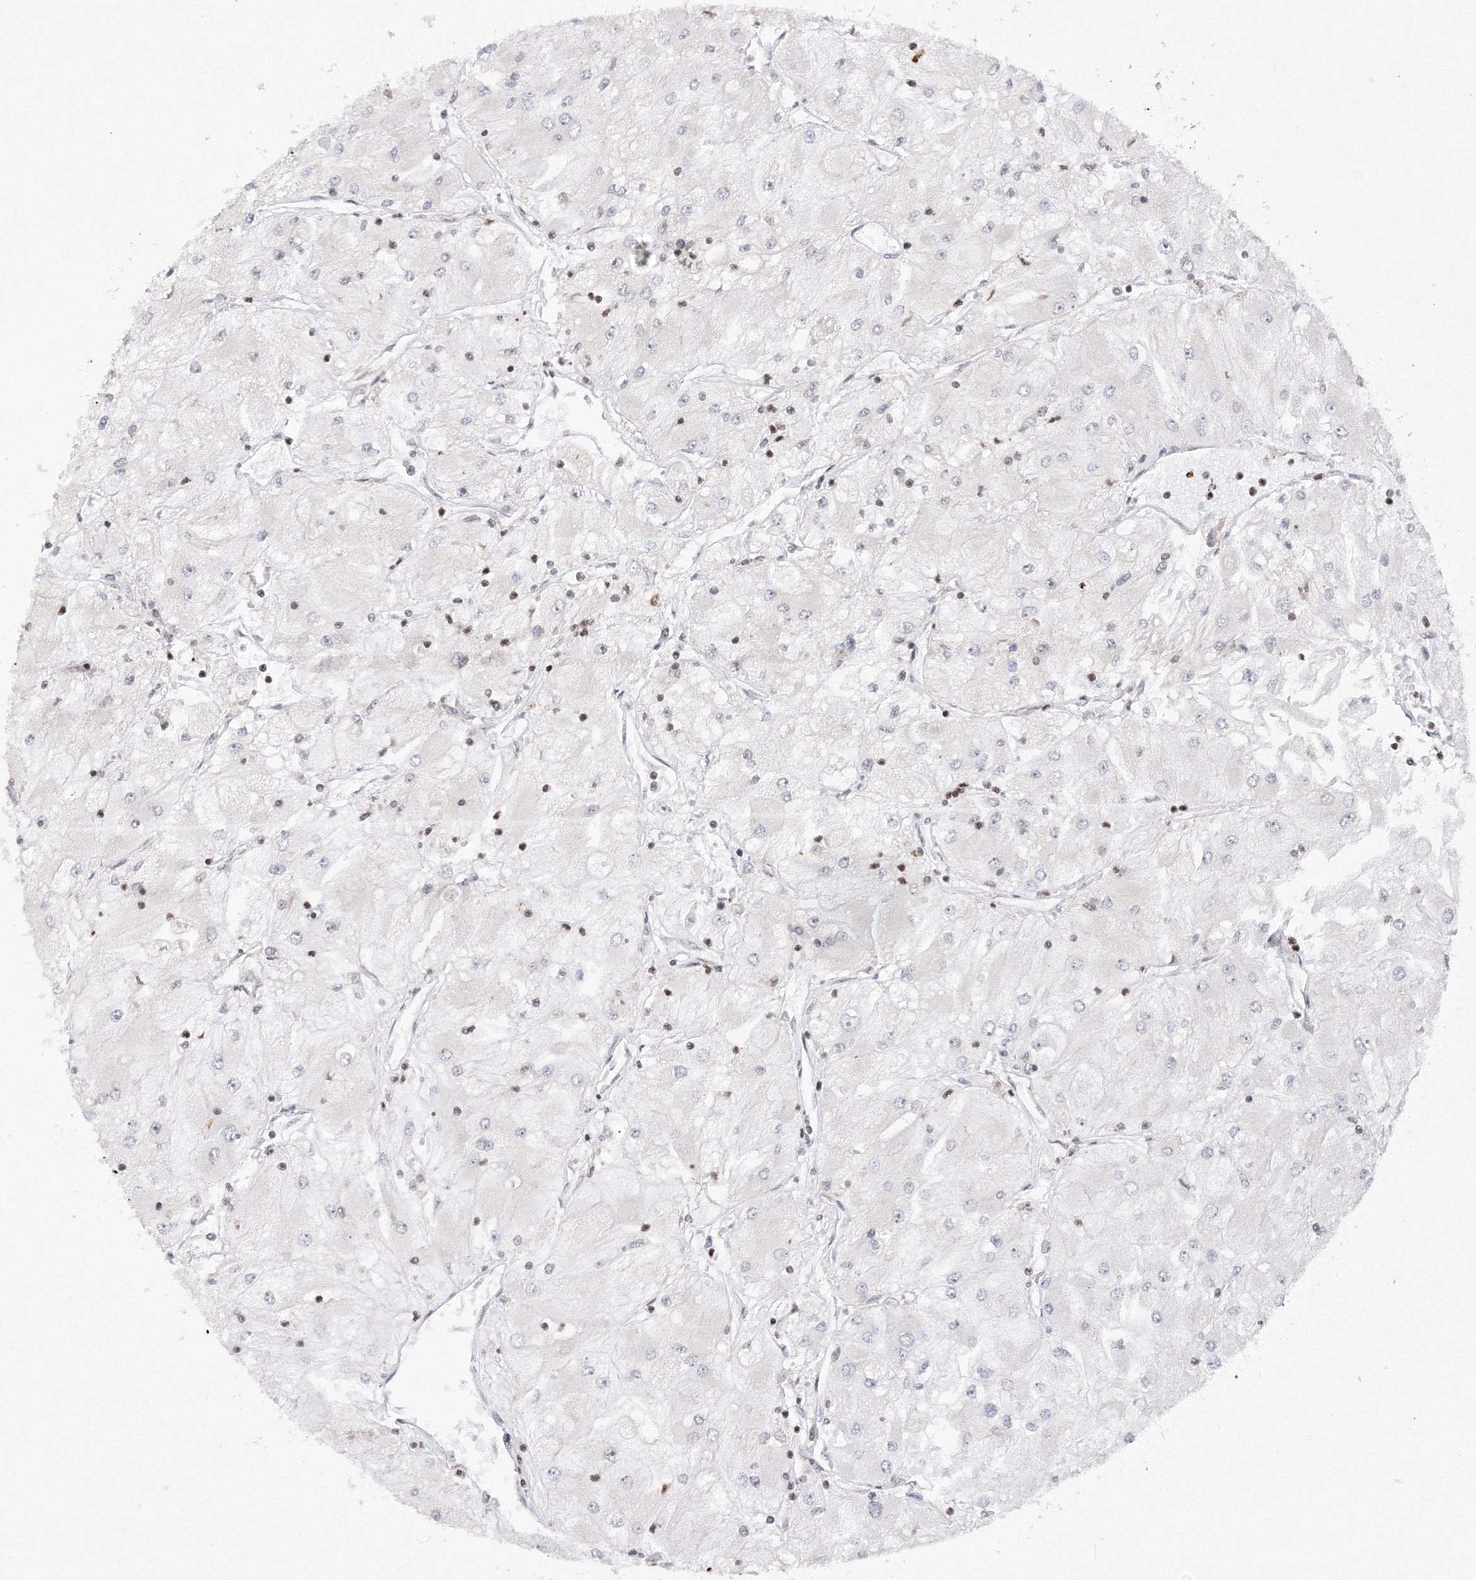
{"staining": {"intensity": "negative", "quantity": "none", "location": "none"}, "tissue": "renal cancer", "cell_type": "Tumor cells", "image_type": "cancer", "snomed": [{"axis": "morphology", "description": "Adenocarcinoma, NOS"}, {"axis": "topography", "description": "Kidney"}], "caption": "High power microscopy photomicrograph of an immunohistochemistry (IHC) histopathology image of adenocarcinoma (renal), revealing no significant staining in tumor cells.", "gene": "MKRN2", "patient": {"sex": "male", "age": 80}}